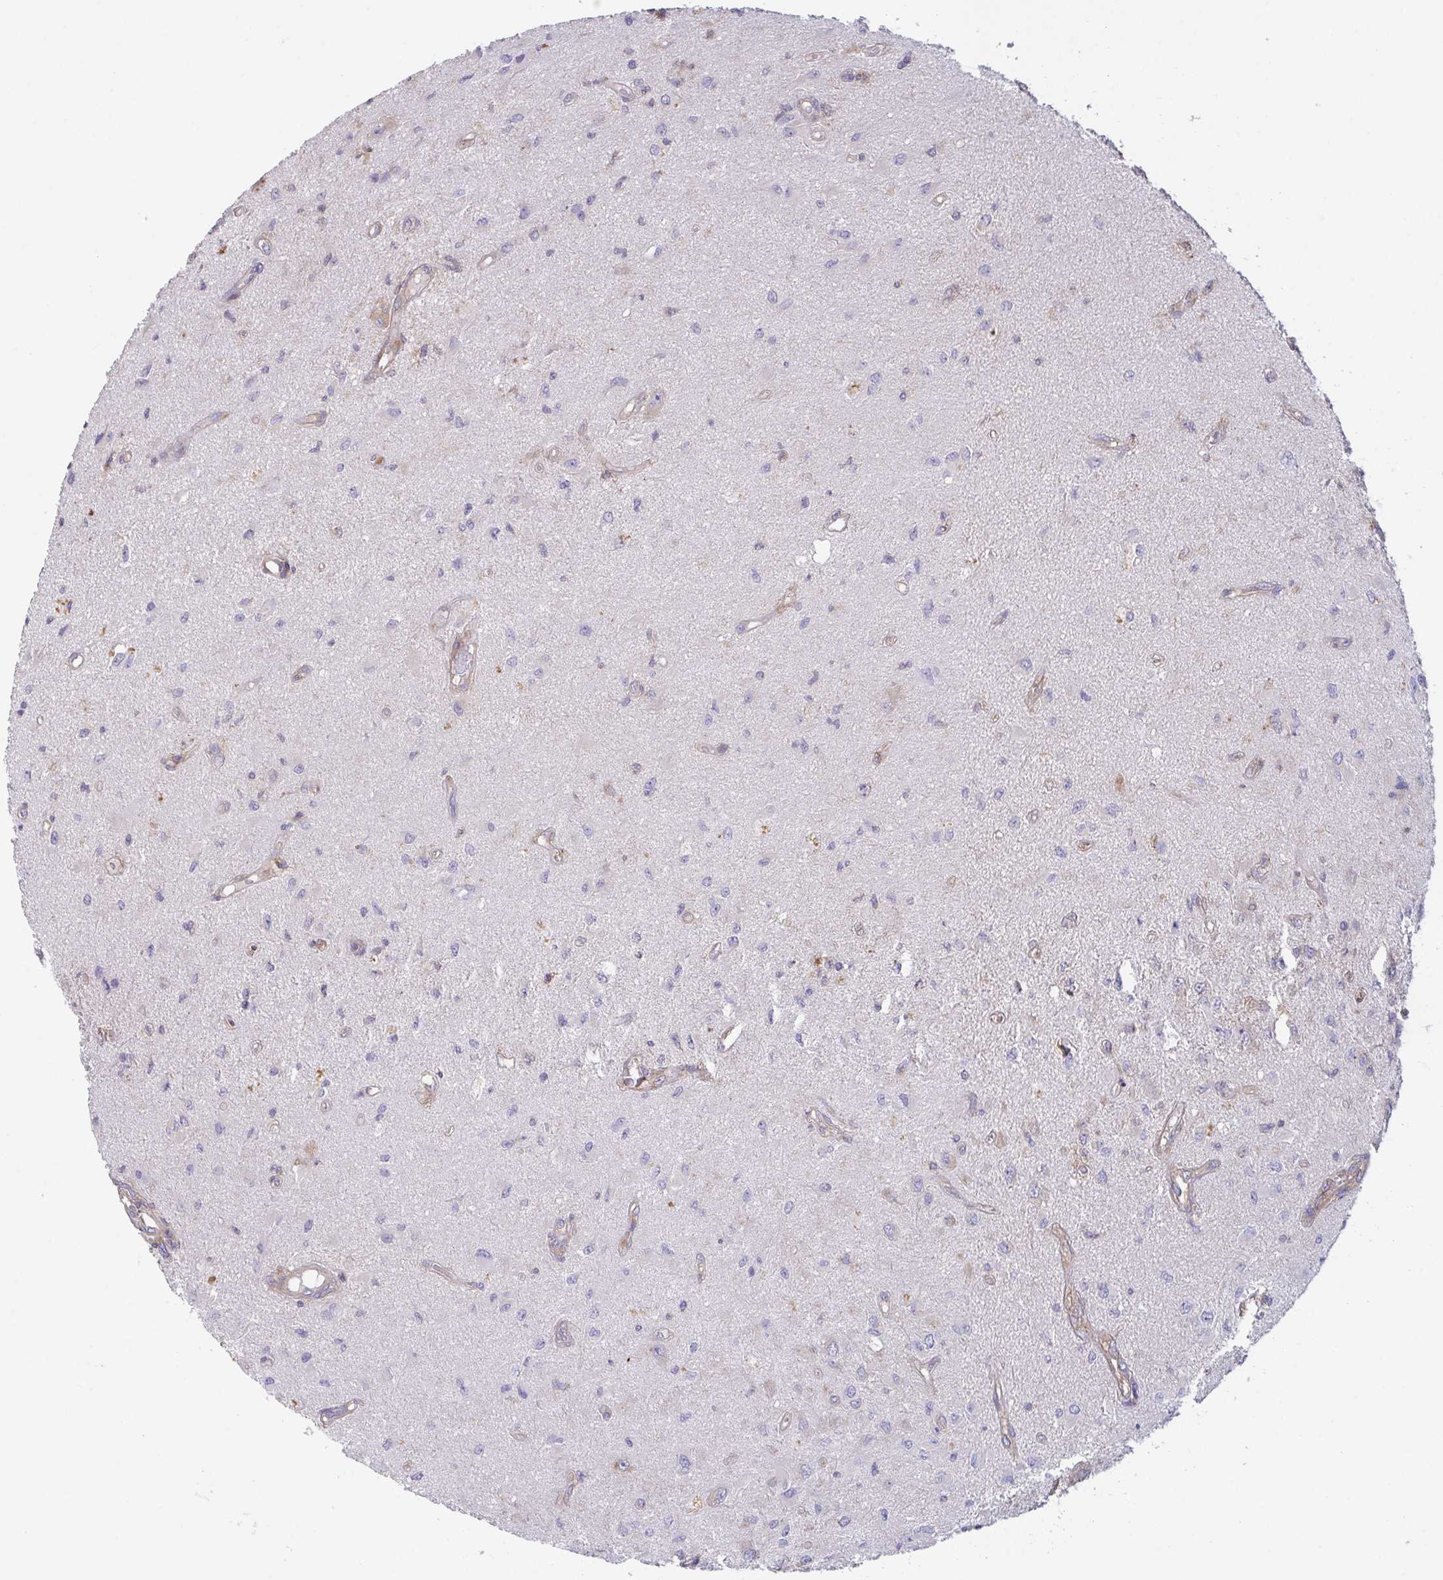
{"staining": {"intensity": "negative", "quantity": "none", "location": "none"}, "tissue": "glioma", "cell_type": "Tumor cells", "image_type": "cancer", "snomed": [{"axis": "morphology", "description": "Glioma, malignant, High grade"}, {"axis": "topography", "description": "Brain"}], "caption": "IHC of human glioma exhibits no staining in tumor cells.", "gene": "YARS2", "patient": {"sex": "male", "age": 67}}